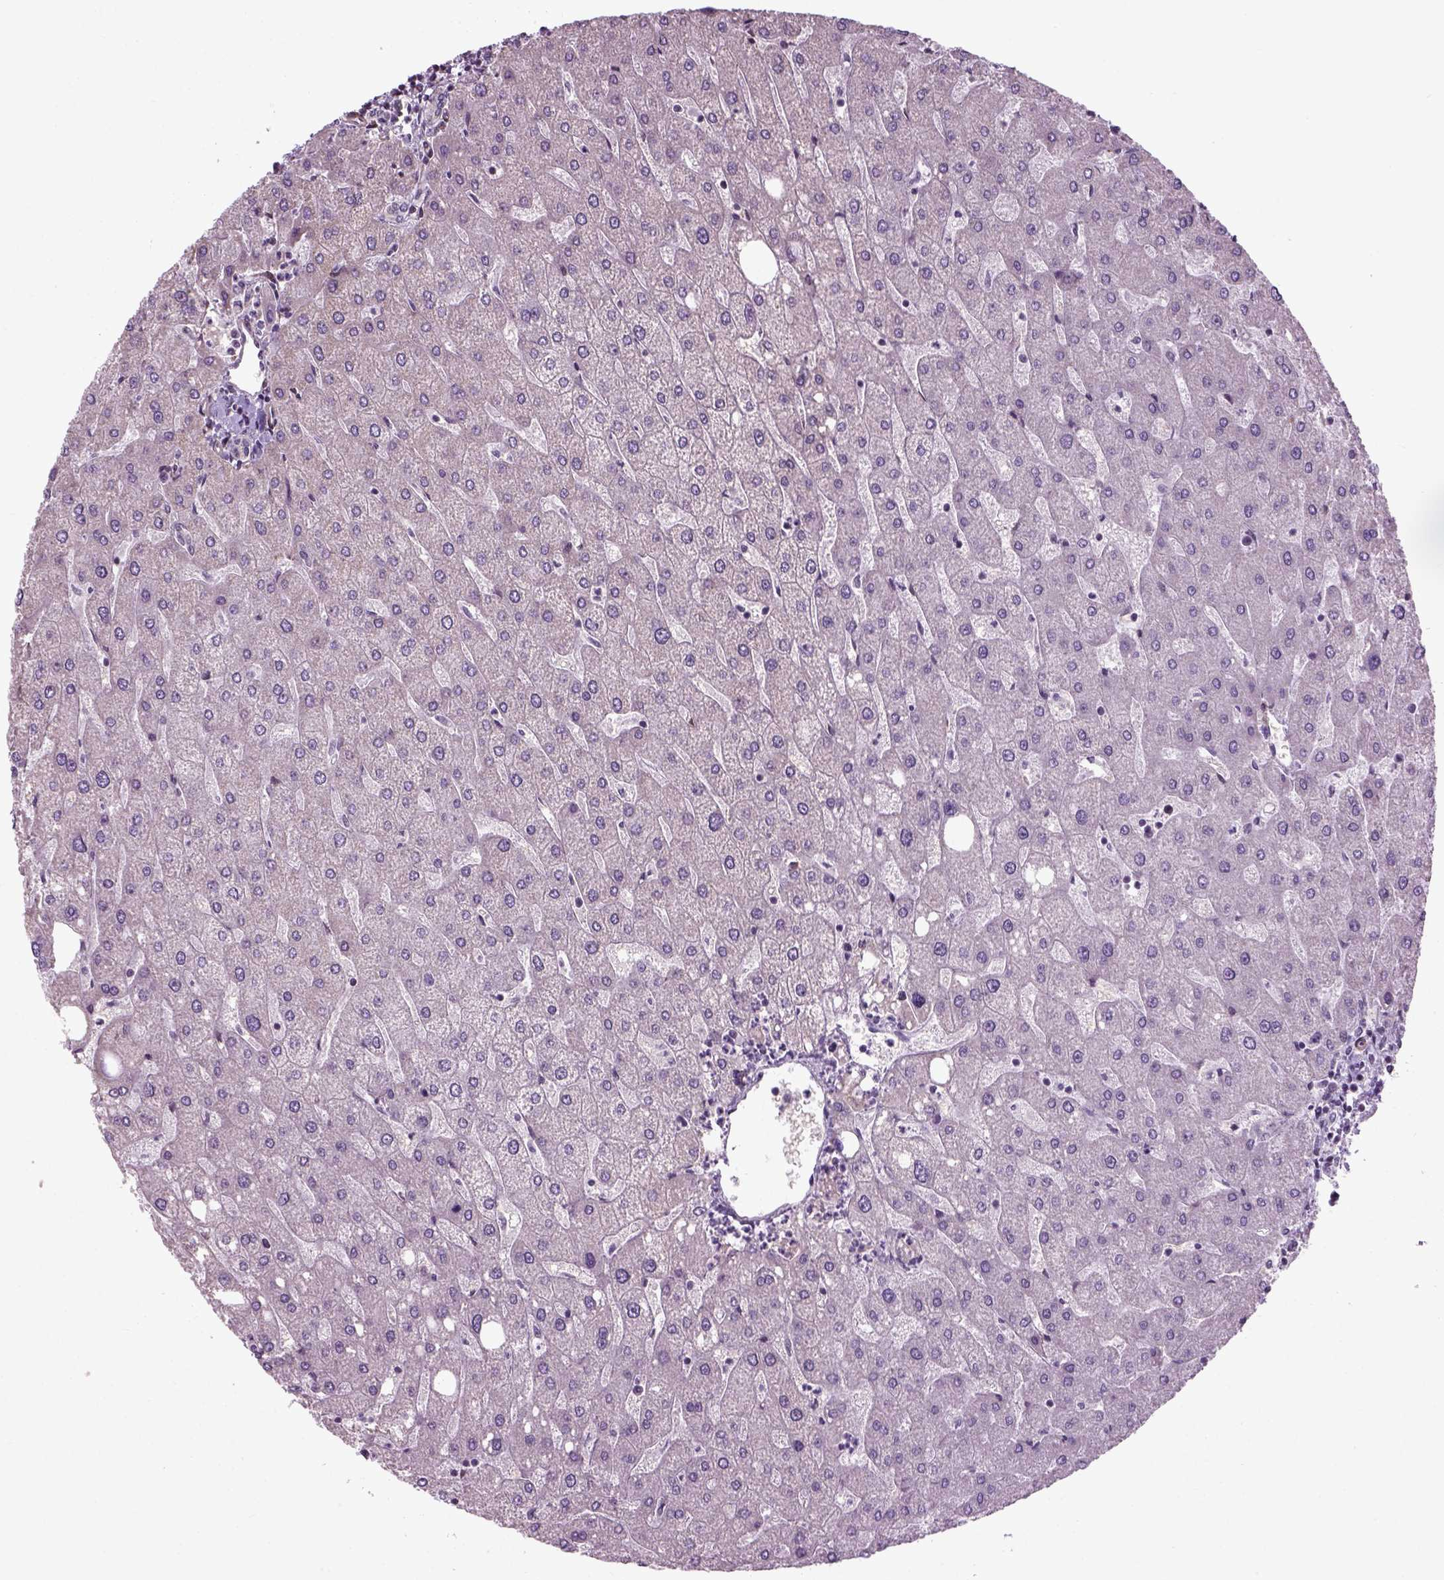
{"staining": {"intensity": "negative", "quantity": "none", "location": "none"}, "tissue": "liver", "cell_type": "Cholangiocytes", "image_type": "normal", "snomed": [{"axis": "morphology", "description": "Normal tissue, NOS"}, {"axis": "topography", "description": "Liver"}], "caption": "An immunohistochemistry (IHC) photomicrograph of benign liver is shown. There is no staining in cholangiocytes of liver. The staining was performed using DAB (3,3'-diaminobenzidine) to visualize the protein expression in brown, while the nuclei were stained in blue with hematoxylin (Magnification: 20x).", "gene": "XK", "patient": {"sex": "male", "age": 67}}